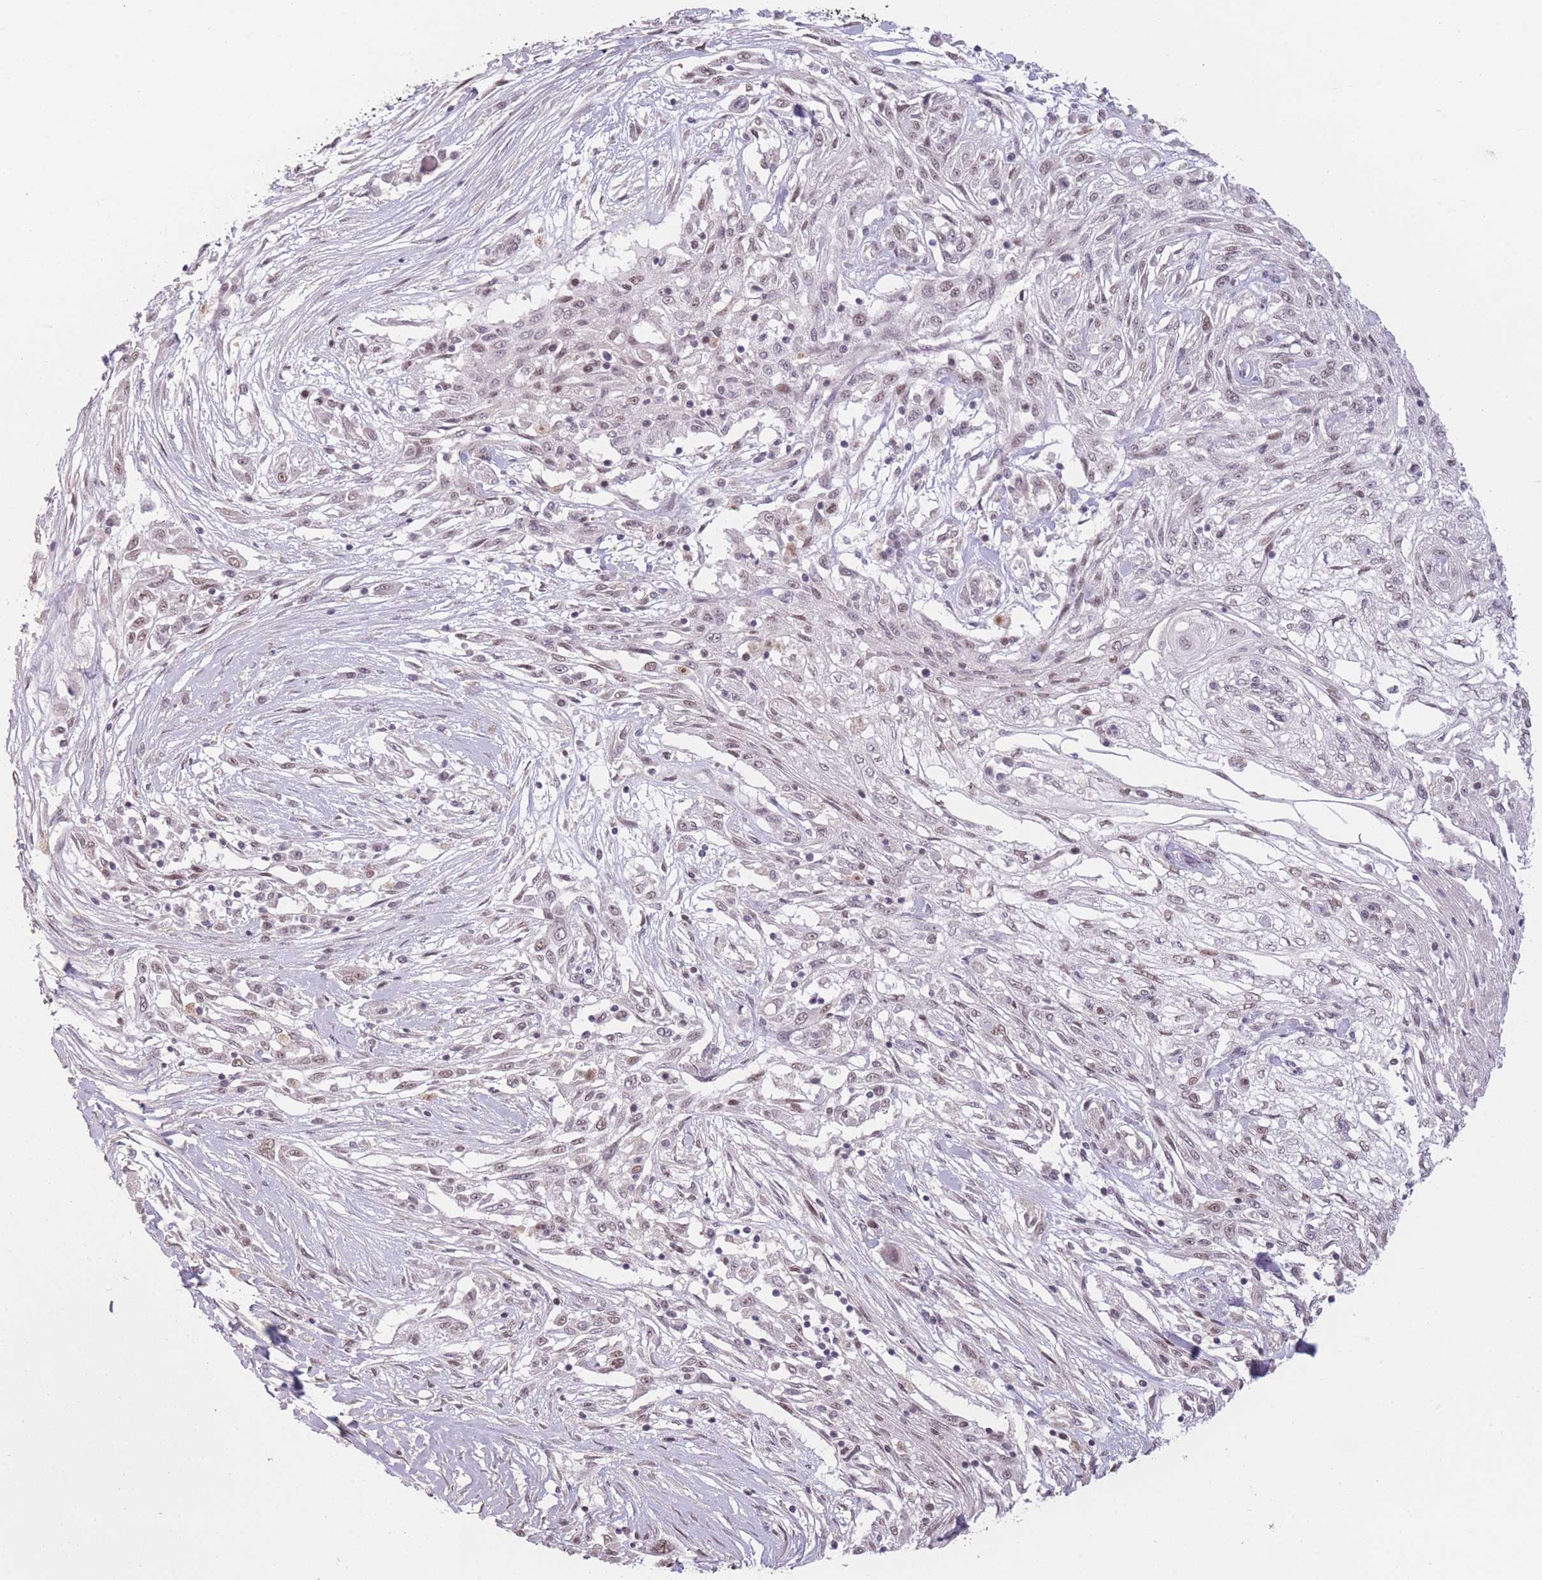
{"staining": {"intensity": "weak", "quantity": ">75%", "location": "nuclear"}, "tissue": "skin cancer", "cell_type": "Tumor cells", "image_type": "cancer", "snomed": [{"axis": "morphology", "description": "Squamous cell carcinoma, NOS"}, {"axis": "morphology", "description": "Squamous cell carcinoma, metastatic, NOS"}, {"axis": "topography", "description": "Skin"}, {"axis": "topography", "description": "Lymph node"}], "caption": "Tumor cells exhibit weak nuclear staining in about >75% of cells in squamous cell carcinoma (skin). Using DAB (brown) and hematoxylin (blue) stains, captured at high magnification using brightfield microscopy.", "gene": "SUPT6H", "patient": {"sex": "male", "age": 75}}